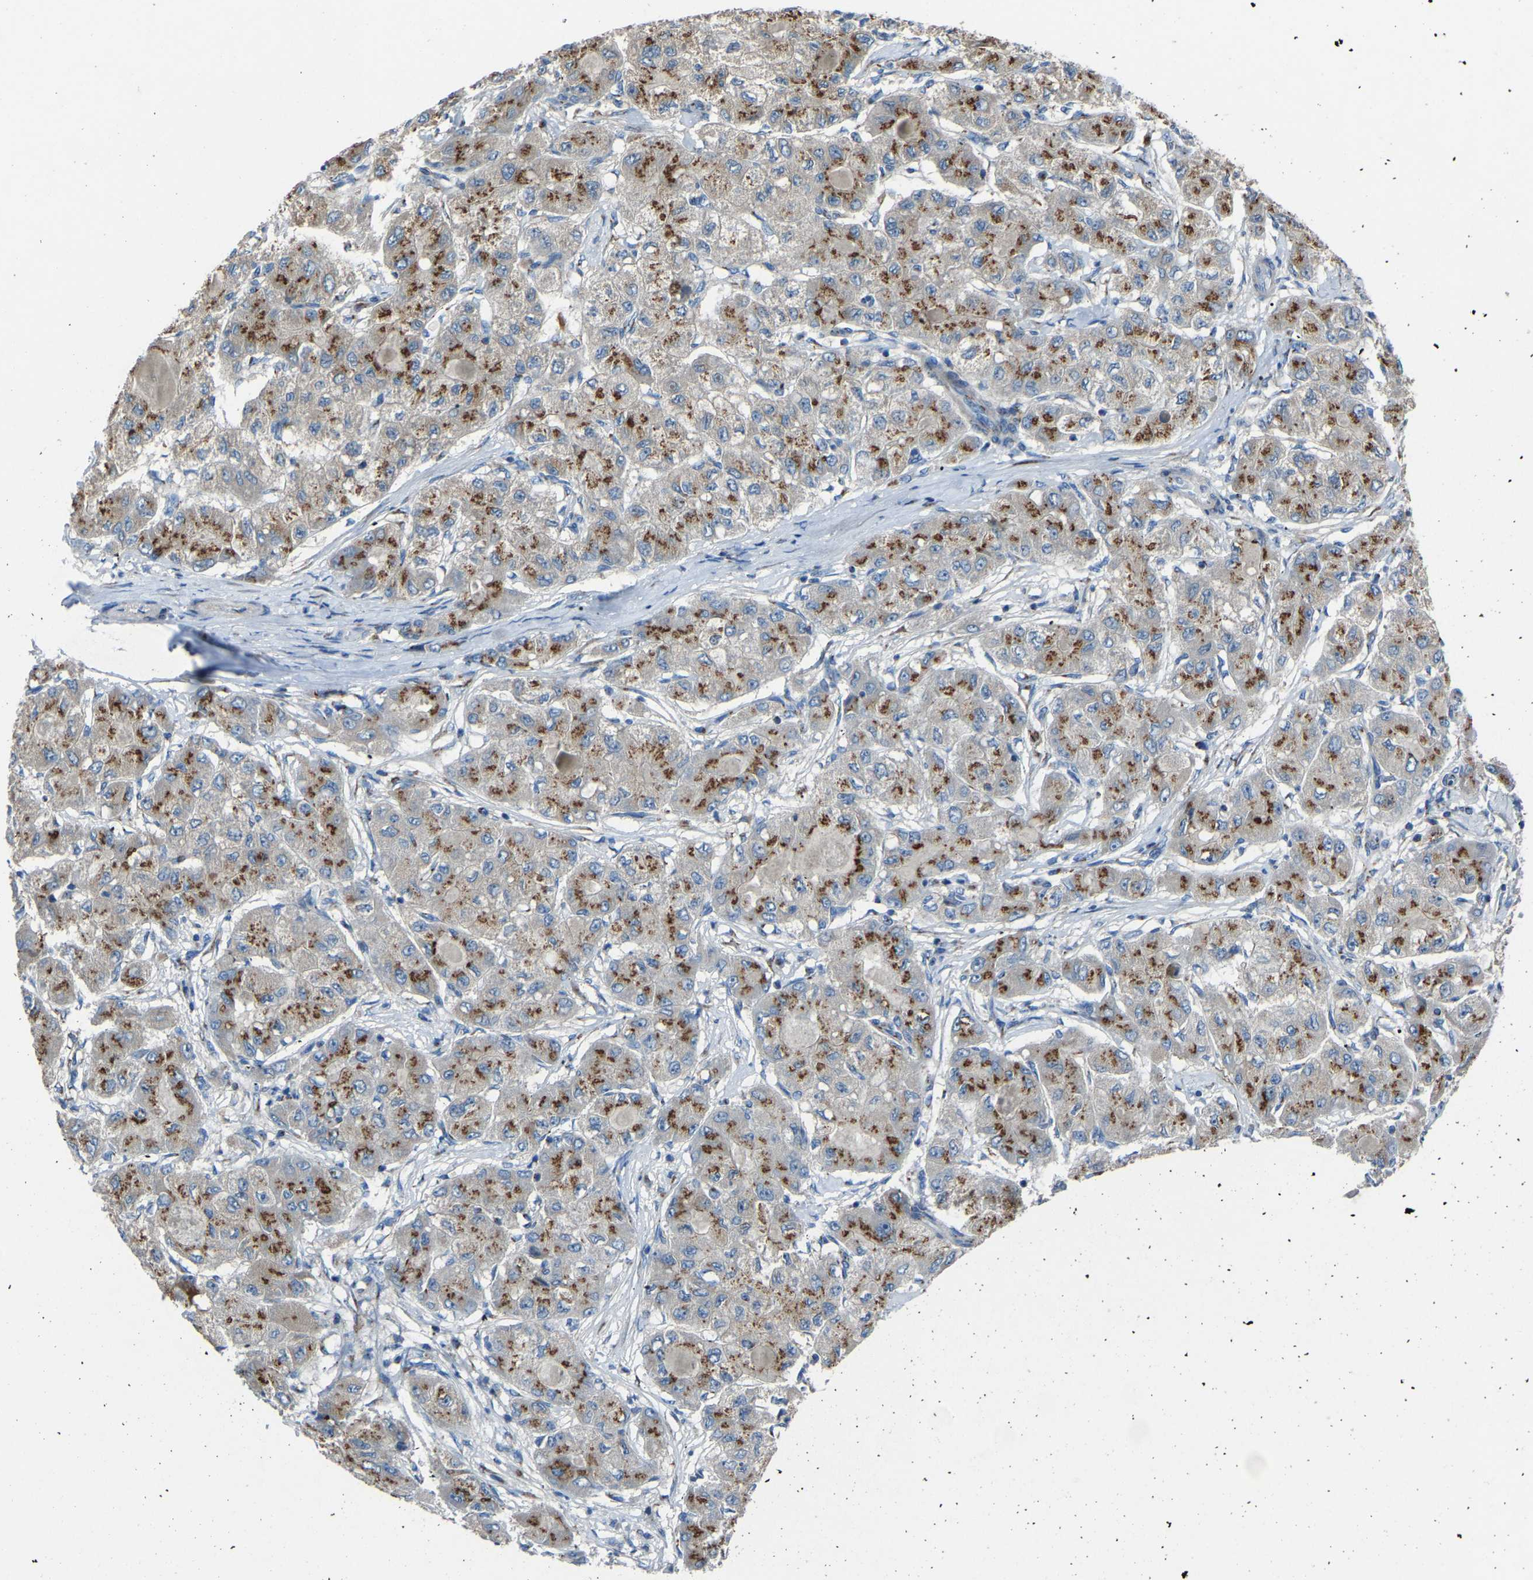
{"staining": {"intensity": "moderate", "quantity": ">75%", "location": "cytoplasmic/membranous"}, "tissue": "liver cancer", "cell_type": "Tumor cells", "image_type": "cancer", "snomed": [{"axis": "morphology", "description": "Carcinoma, Hepatocellular, NOS"}, {"axis": "topography", "description": "Liver"}], "caption": "A photomicrograph of liver cancer stained for a protein demonstrates moderate cytoplasmic/membranous brown staining in tumor cells.", "gene": "CANT1", "patient": {"sex": "male", "age": 80}}